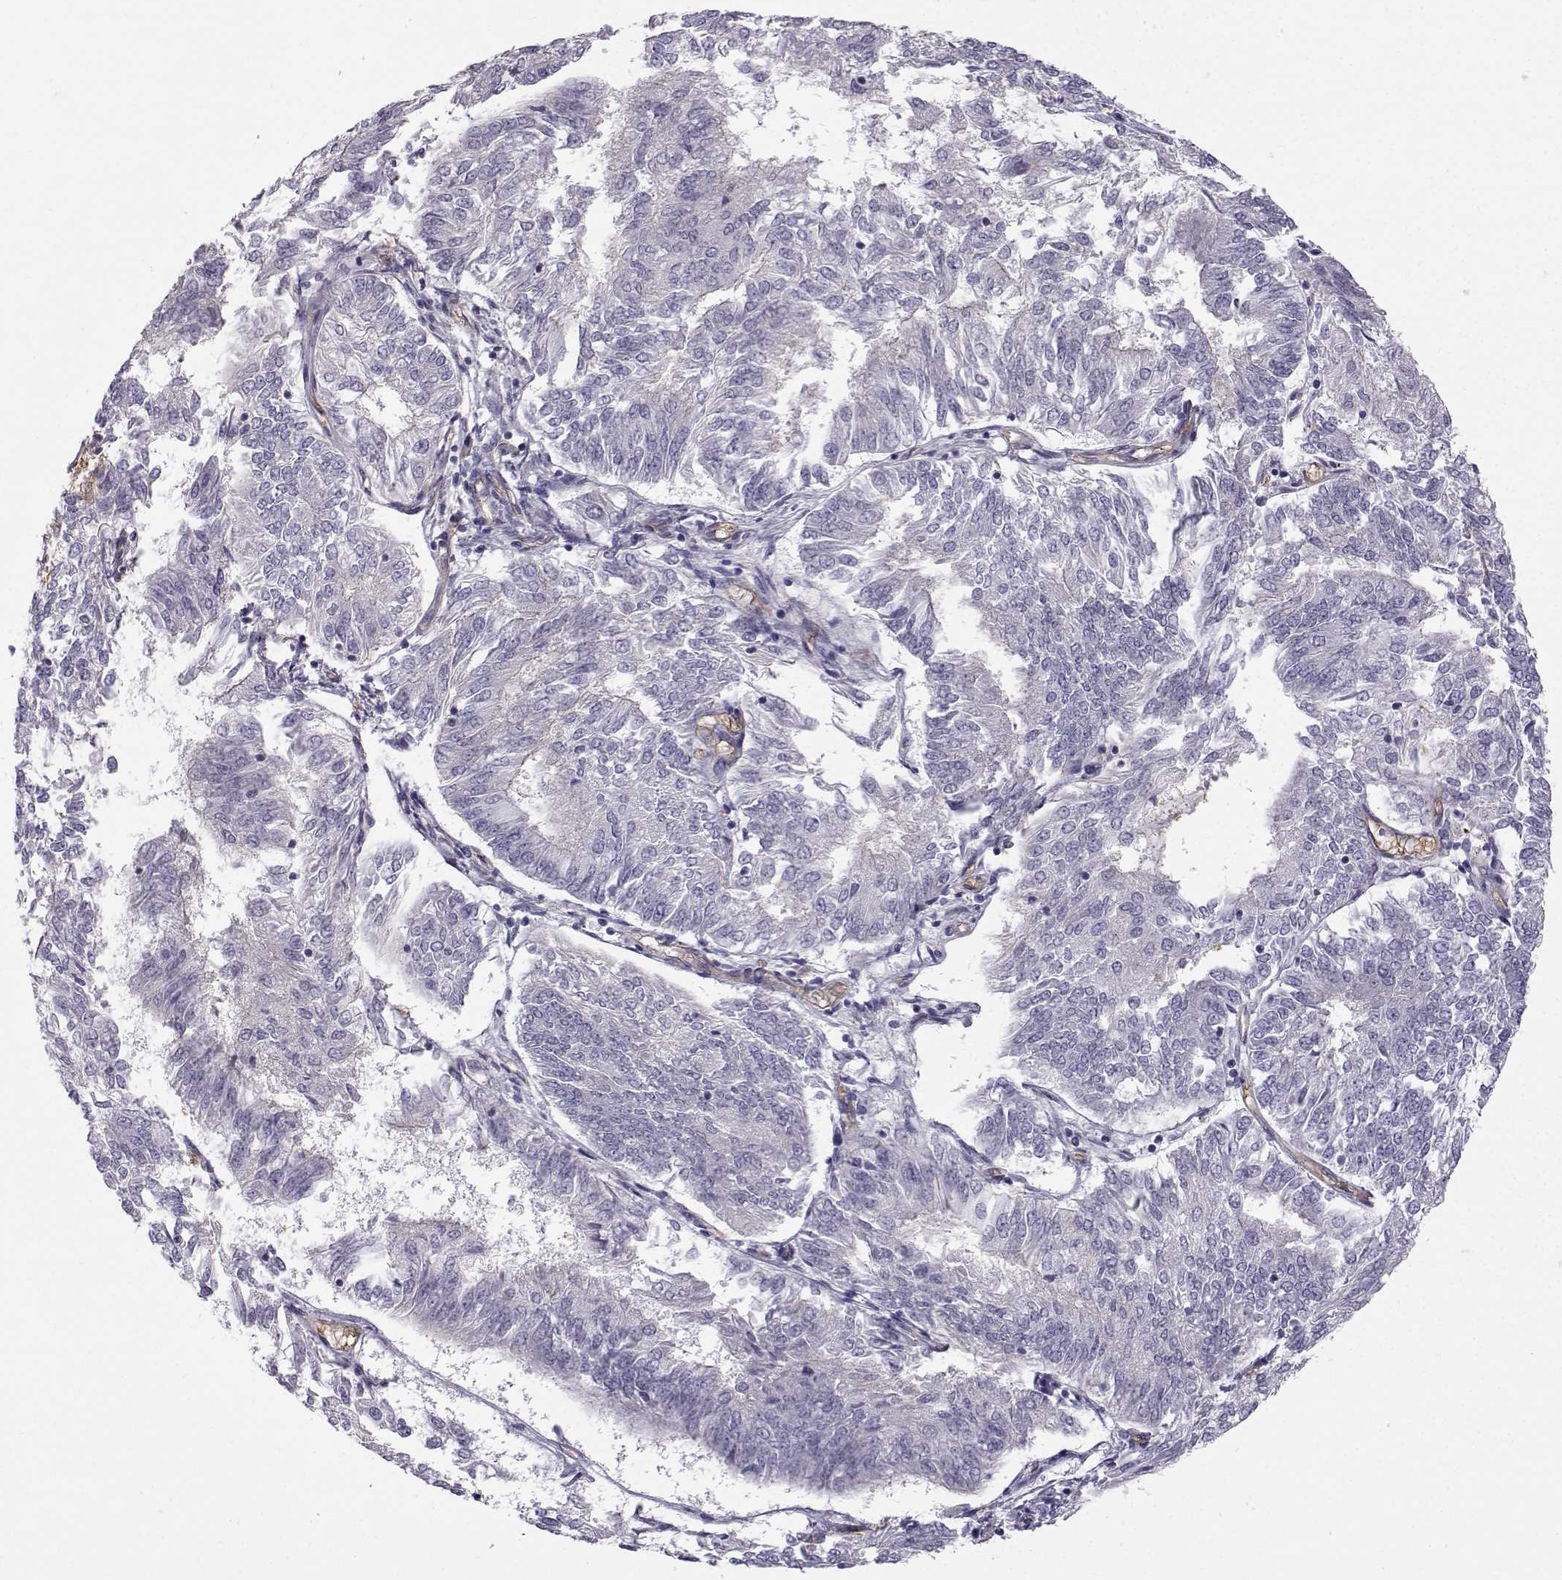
{"staining": {"intensity": "negative", "quantity": "none", "location": "none"}, "tissue": "endometrial cancer", "cell_type": "Tumor cells", "image_type": "cancer", "snomed": [{"axis": "morphology", "description": "Adenocarcinoma, NOS"}, {"axis": "topography", "description": "Endometrium"}], "caption": "High magnification brightfield microscopy of endometrial cancer stained with DAB (brown) and counterstained with hematoxylin (blue): tumor cells show no significant positivity.", "gene": "QPCT", "patient": {"sex": "female", "age": 58}}